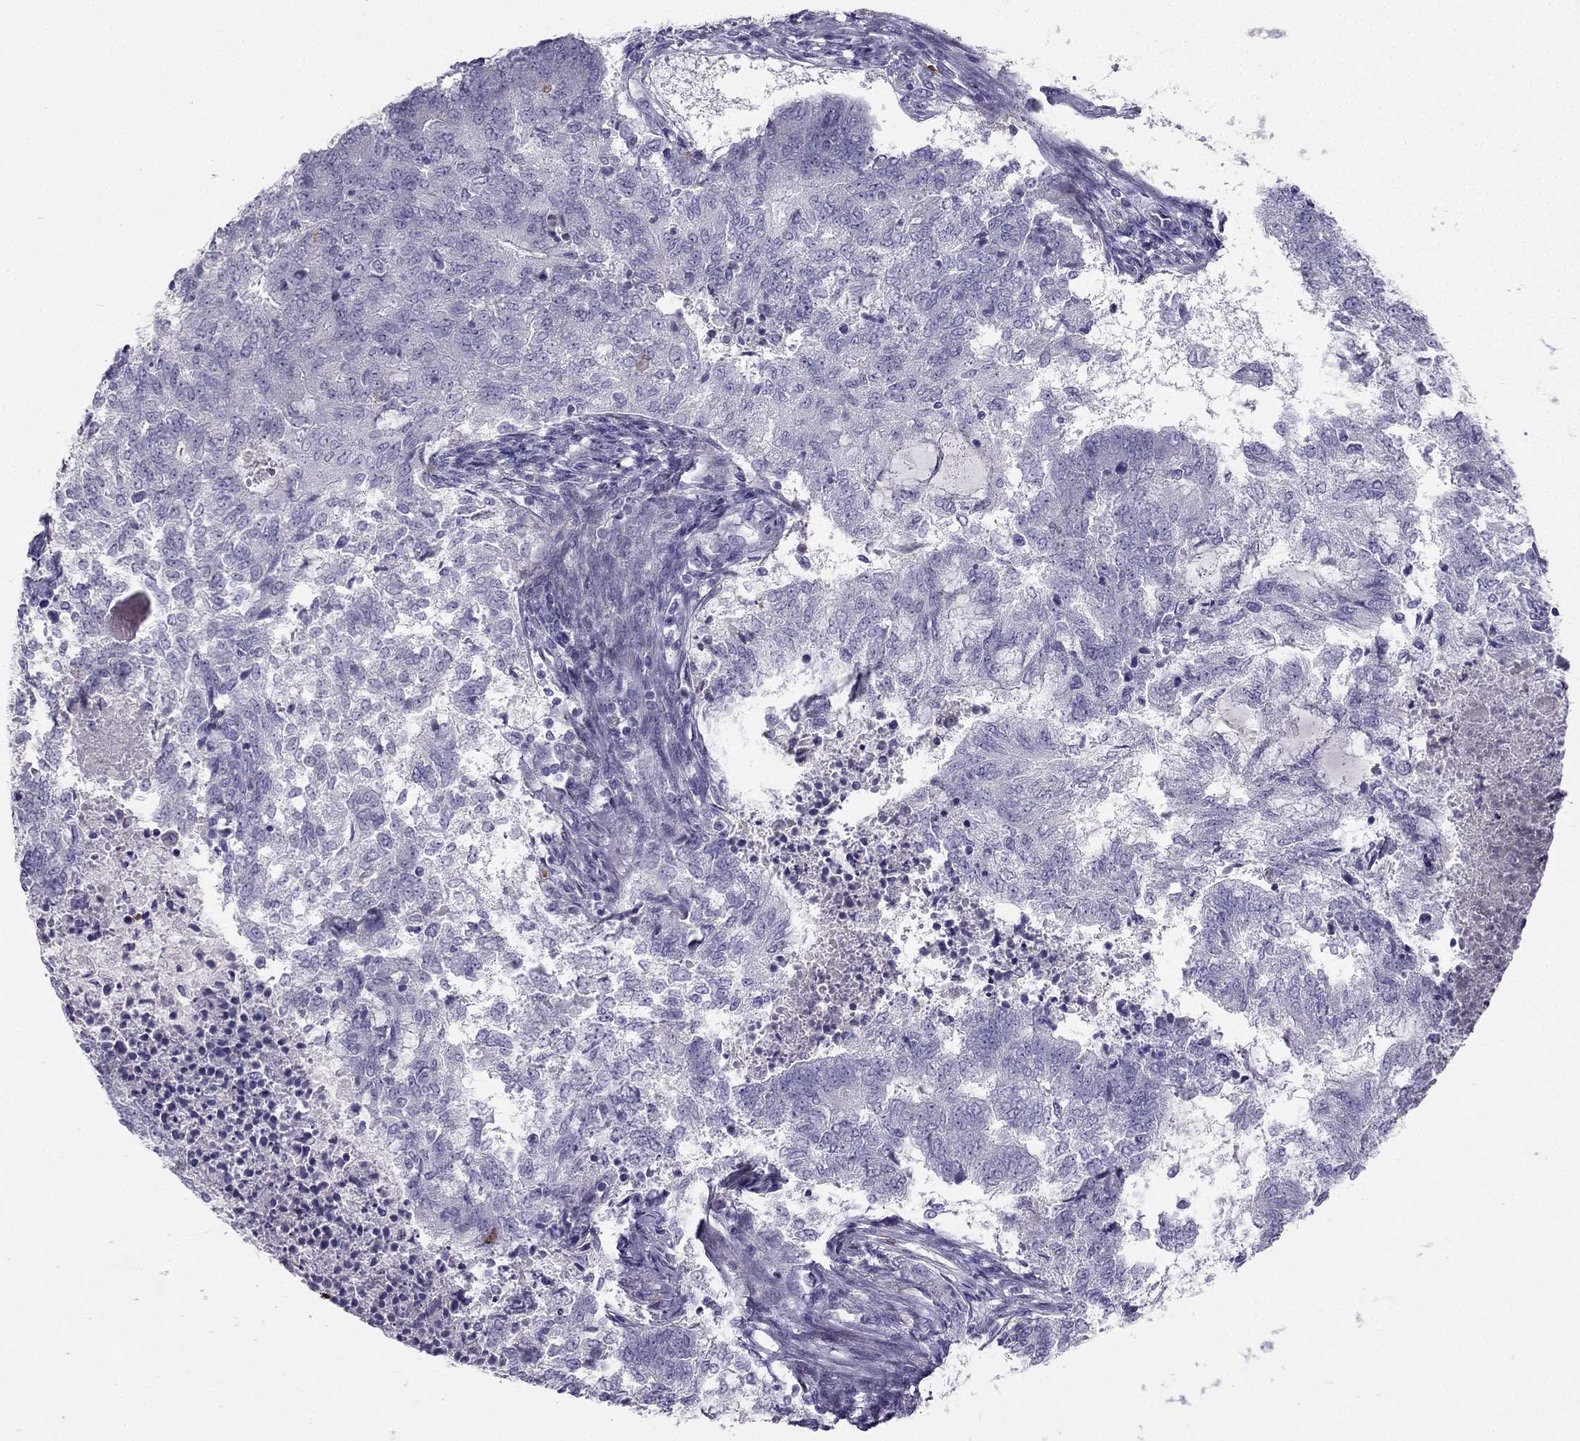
{"staining": {"intensity": "negative", "quantity": "none", "location": "none"}, "tissue": "endometrial cancer", "cell_type": "Tumor cells", "image_type": "cancer", "snomed": [{"axis": "morphology", "description": "Adenocarcinoma, NOS"}, {"axis": "topography", "description": "Endometrium"}], "caption": "DAB immunohistochemical staining of human endometrial cancer (adenocarcinoma) displays no significant expression in tumor cells.", "gene": "RSPH14", "patient": {"sex": "female", "age": 65}}